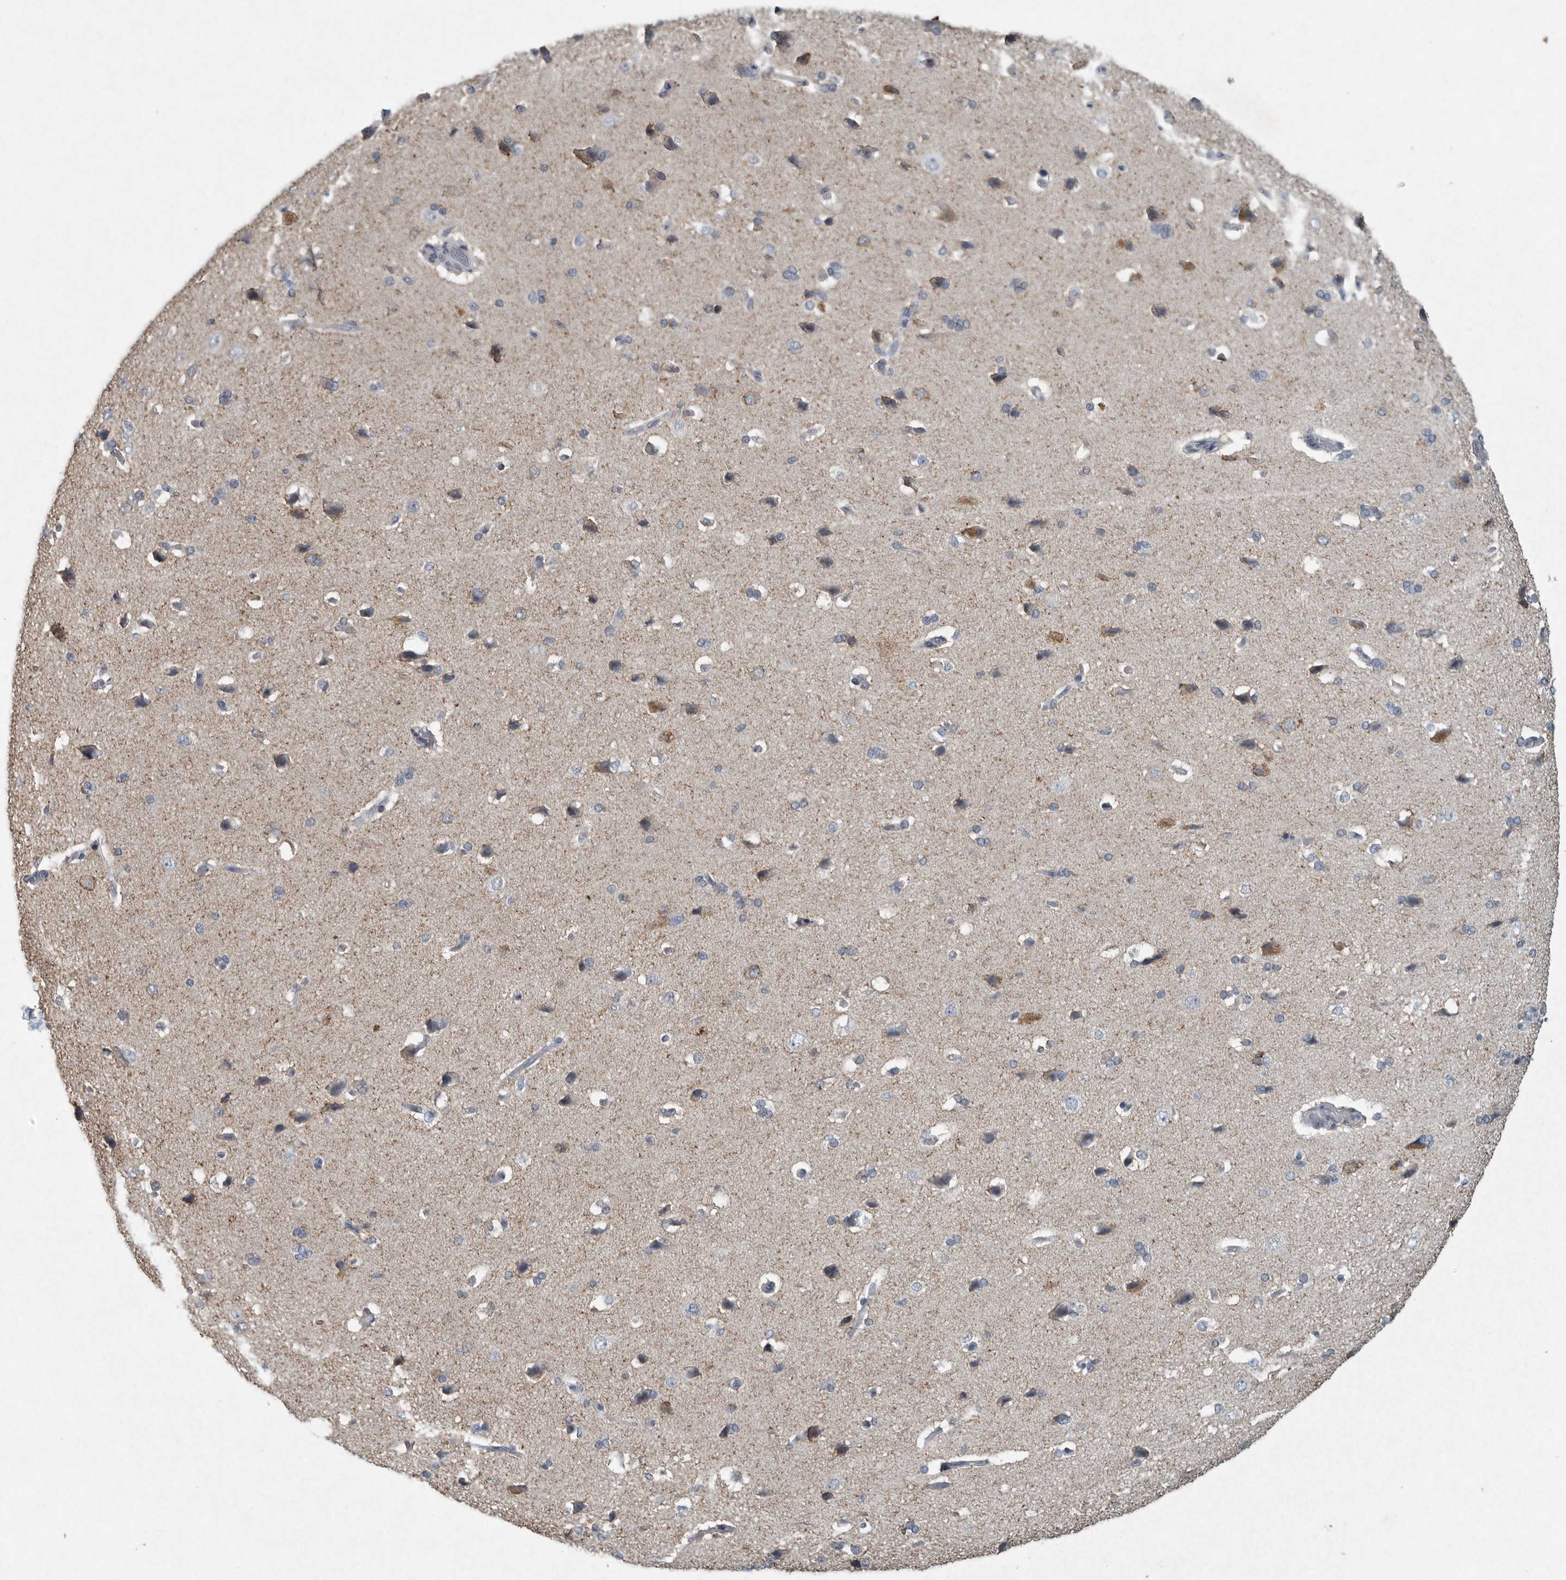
{"staining": {"intensity": "negative", "quantity": "none", "location": "none"}, "tissue": "cerebral cortex", "cell_type": "Endothelial cells", "image_type": "normal", "snomed": [{"axis": "morphology", "description": "Normal tissue, NOS"}, {"axis": "topography", "description": "Cerebral cortex"}], "caption": "A high-resolution image shows immunohistochemistry (IHC) staining of unremarkable cerebral cortex, which exhibits no significant staining in endothelial cells.", "gene": "IL20", "patient": {"sex": "male", "age": 62}}